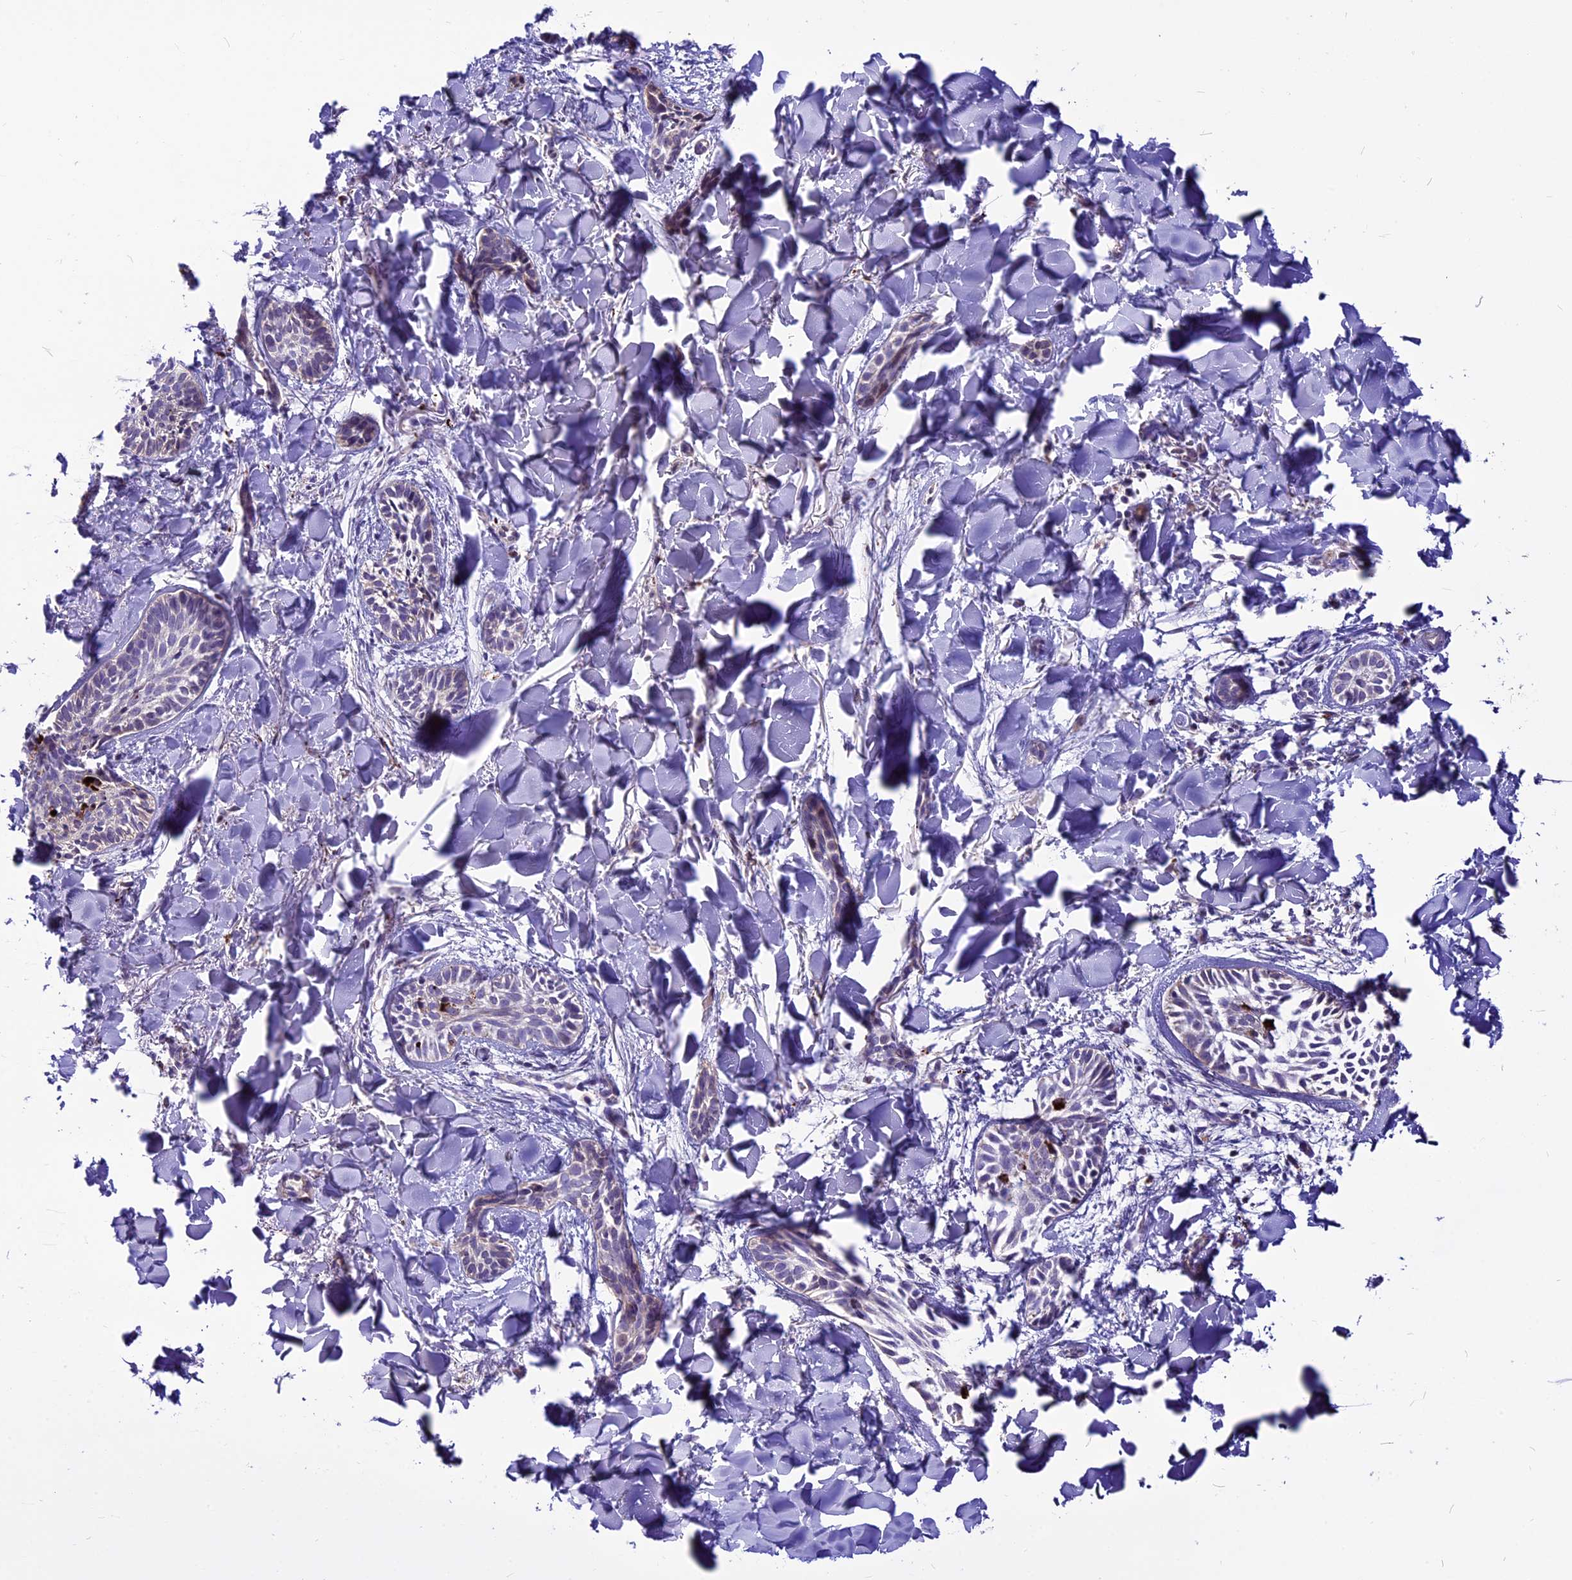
{"staining": {"intensity": "negative", "quantity": "none", "location": "none"}, "tissue": "skin cancer", "cell_type": "Tumor cells", "image_type": "cancer", "snomed": [{"axis": "morphology", "description": "Basal cell carcinoma"}, {"axis": "topography", "description": "Skin"}], "caption": "Tumor cells show no significant protein staining in skin basal cell carcinoma.", "gene": "THRSP", "patient": {"sex": "female", "age": 59}}